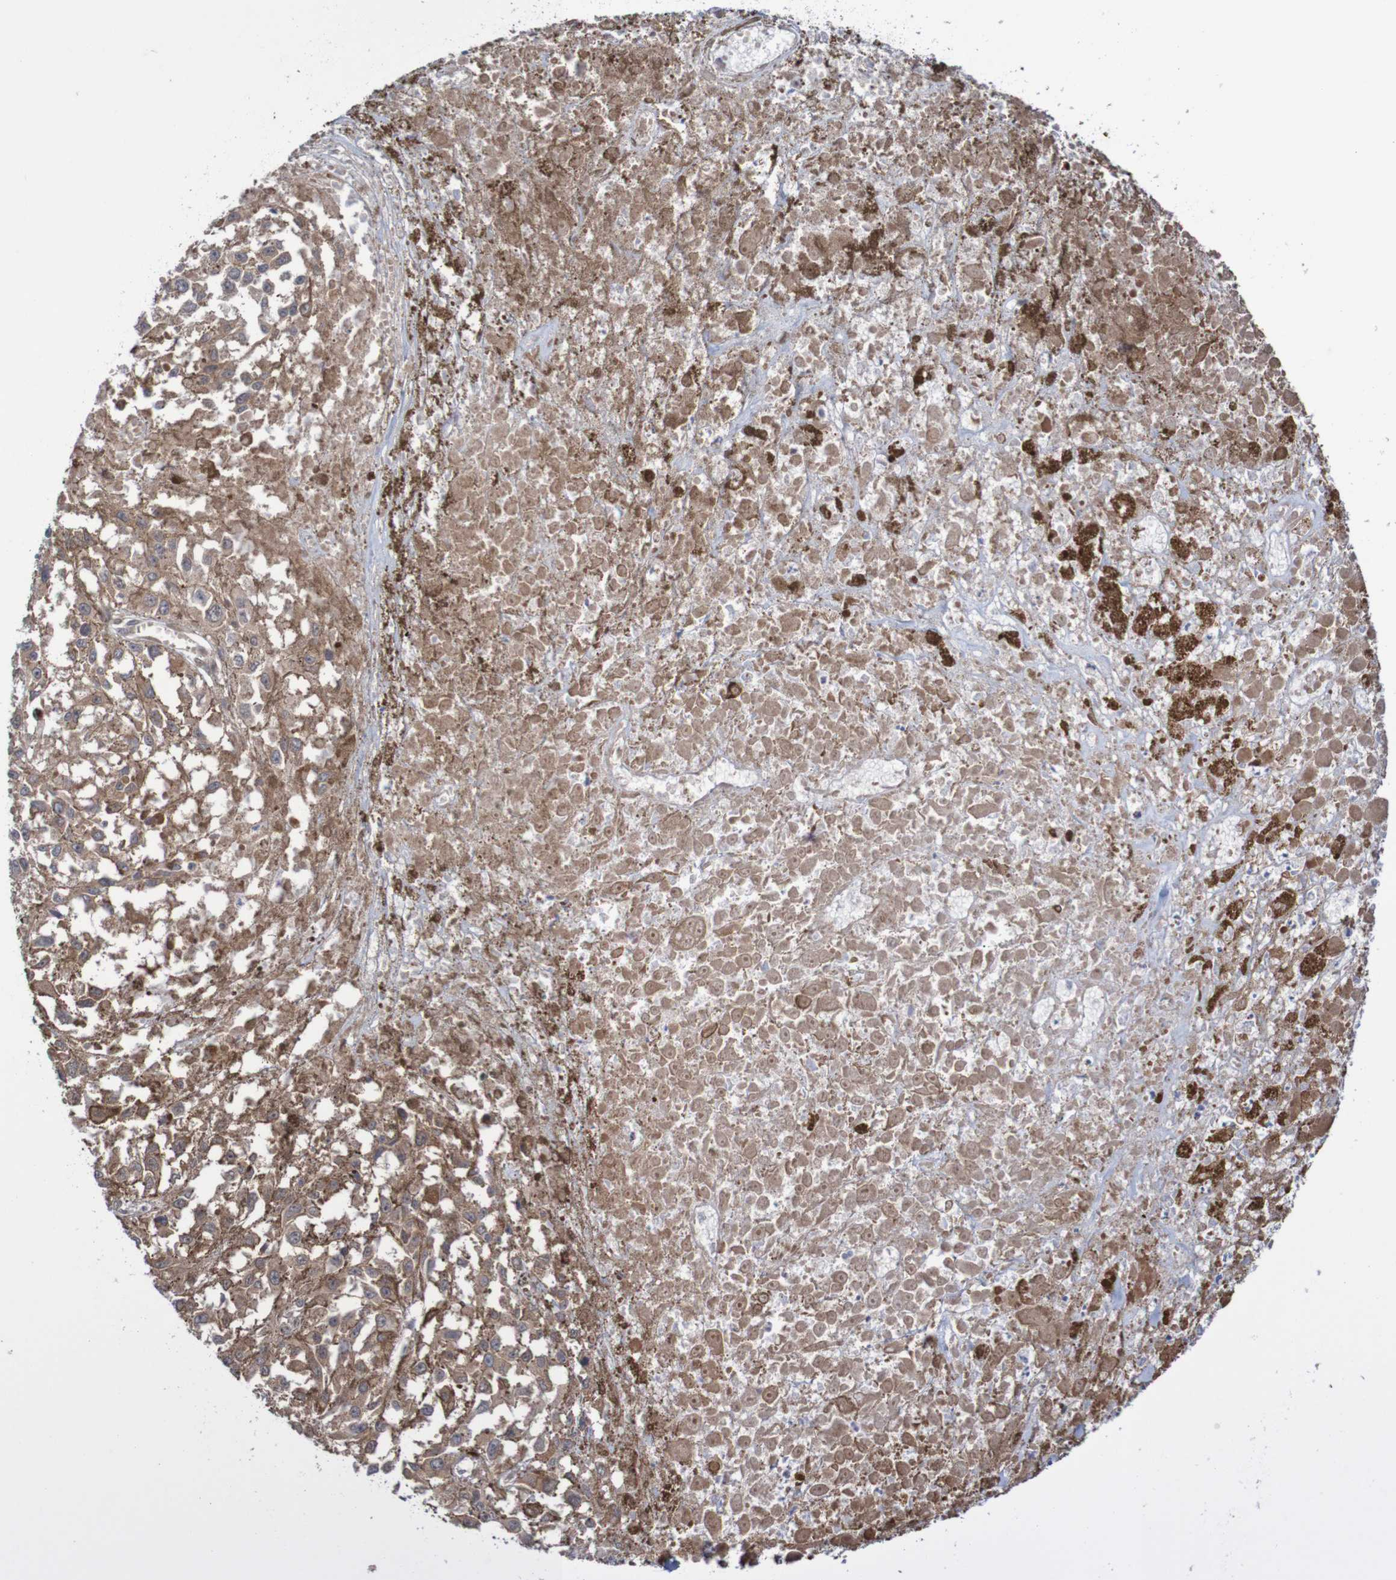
{"staining": {"intensity": "moderate", "quantity": ">75%", "location": "cytoplasmic/membranous"}, "tissue": "melanoma", "cell_type": "Tumor cells", "image_type": "cancer", "snomed": [{"axis": "morphology", "description": "Malignant melanoma, Metastatic site"}, {"axis": "topography", "description": "Lymph node"}], "caption": "This micrograph shows melanoma stained with IHC to label a protein in brown. The cytoplasmic/membranous of tumor cells show moderate positivity for the protein. Nuclei are counter-stained blue.", "gene": "PHPT1", "patient": {"sex": "male", "age": 59}}